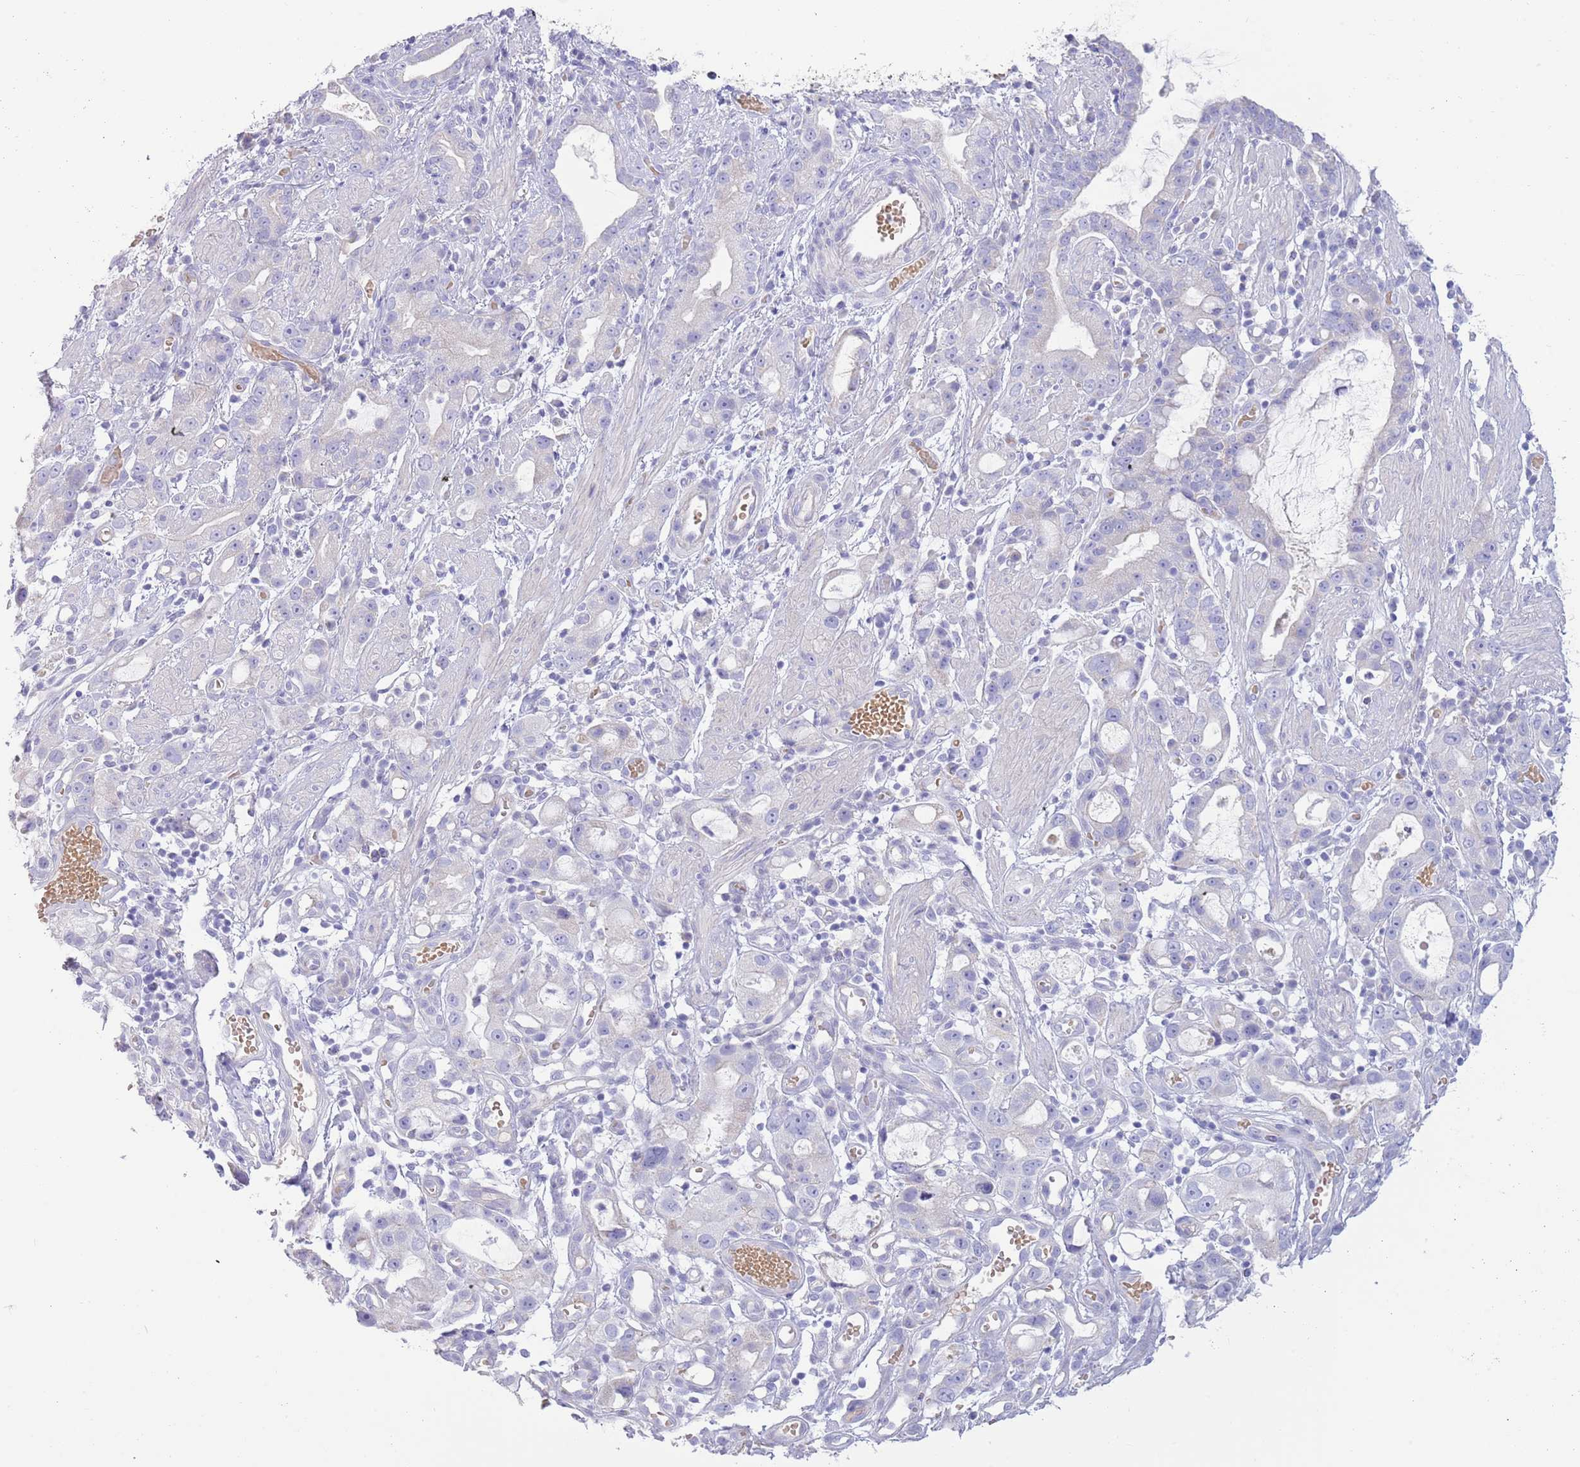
{"staining": {"intensity": "negative", "quantity": "none", "location": "none"}, "tissue": "stomach cancer", "cell_type": "Tumor cells", "image_type": "cancer", "snomed": [{"axis": "morphology", "description": "Adenocarcinoma, NOS"}, {"axis": "topography", "description": "Stomach"}], "caption": "Tumor cells show no significant protein positivity in stomach adenocarcinoma.", "gene": "ACR", "patient": {"sex": "male", "age": 55}}